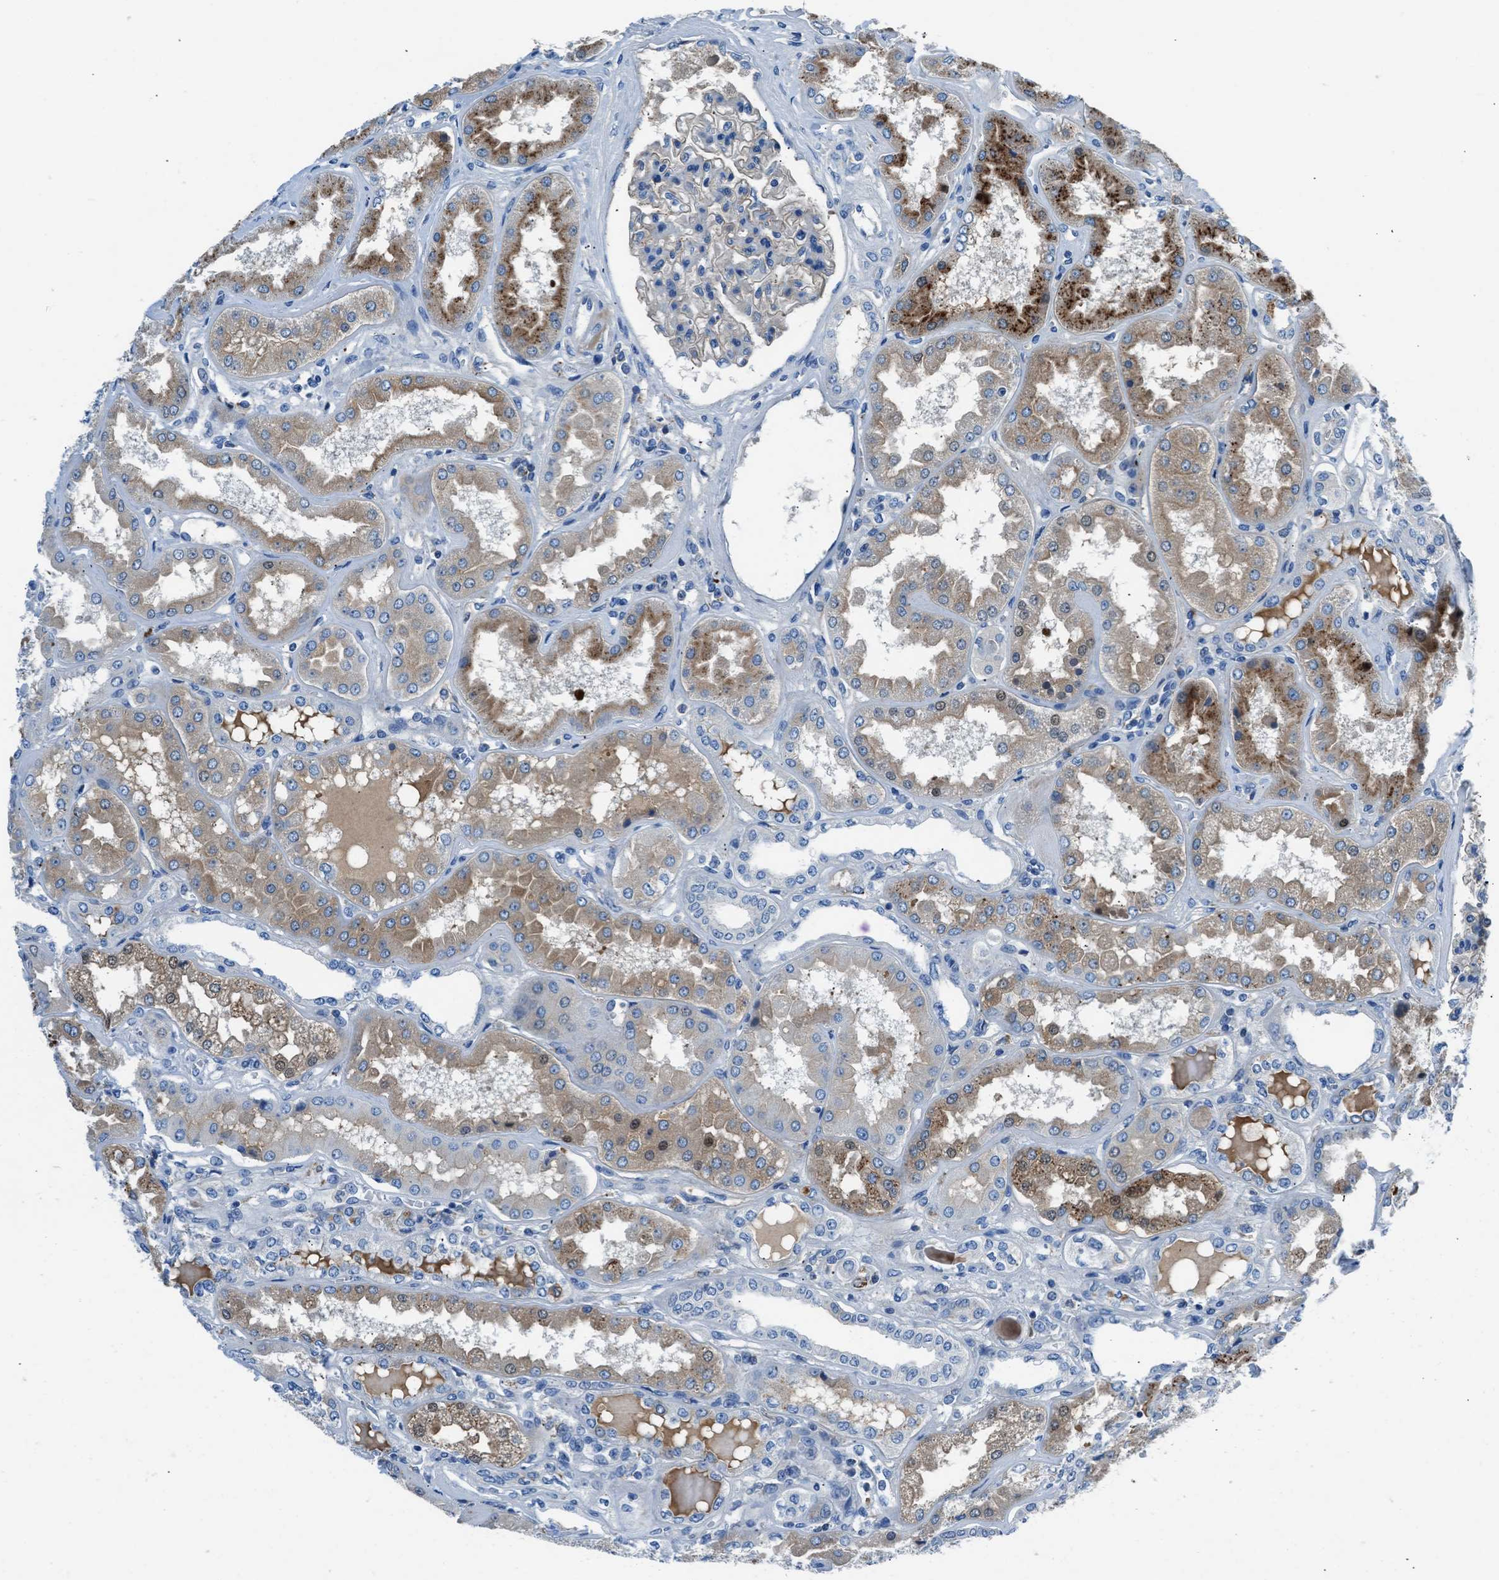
{"staining": {"intensity": "weak", "quantity": "<25%", "location": "cytoplasmic/membranous"}, "tissue": "kidney", "cell_type": "Cells in glomeruli", "image_type": "normal", "snomed": [{"axis": "morphology", "description": "Normal tissue, NOS"}, {"axis": "topography", "description": "Kidney"}], "caption": "Immunohistochemical staining of normal kidney shows no significant expression in cells in glomeruli.", "gene": "SLC38A6", "patient": {"sex": "female", "age": 56}}